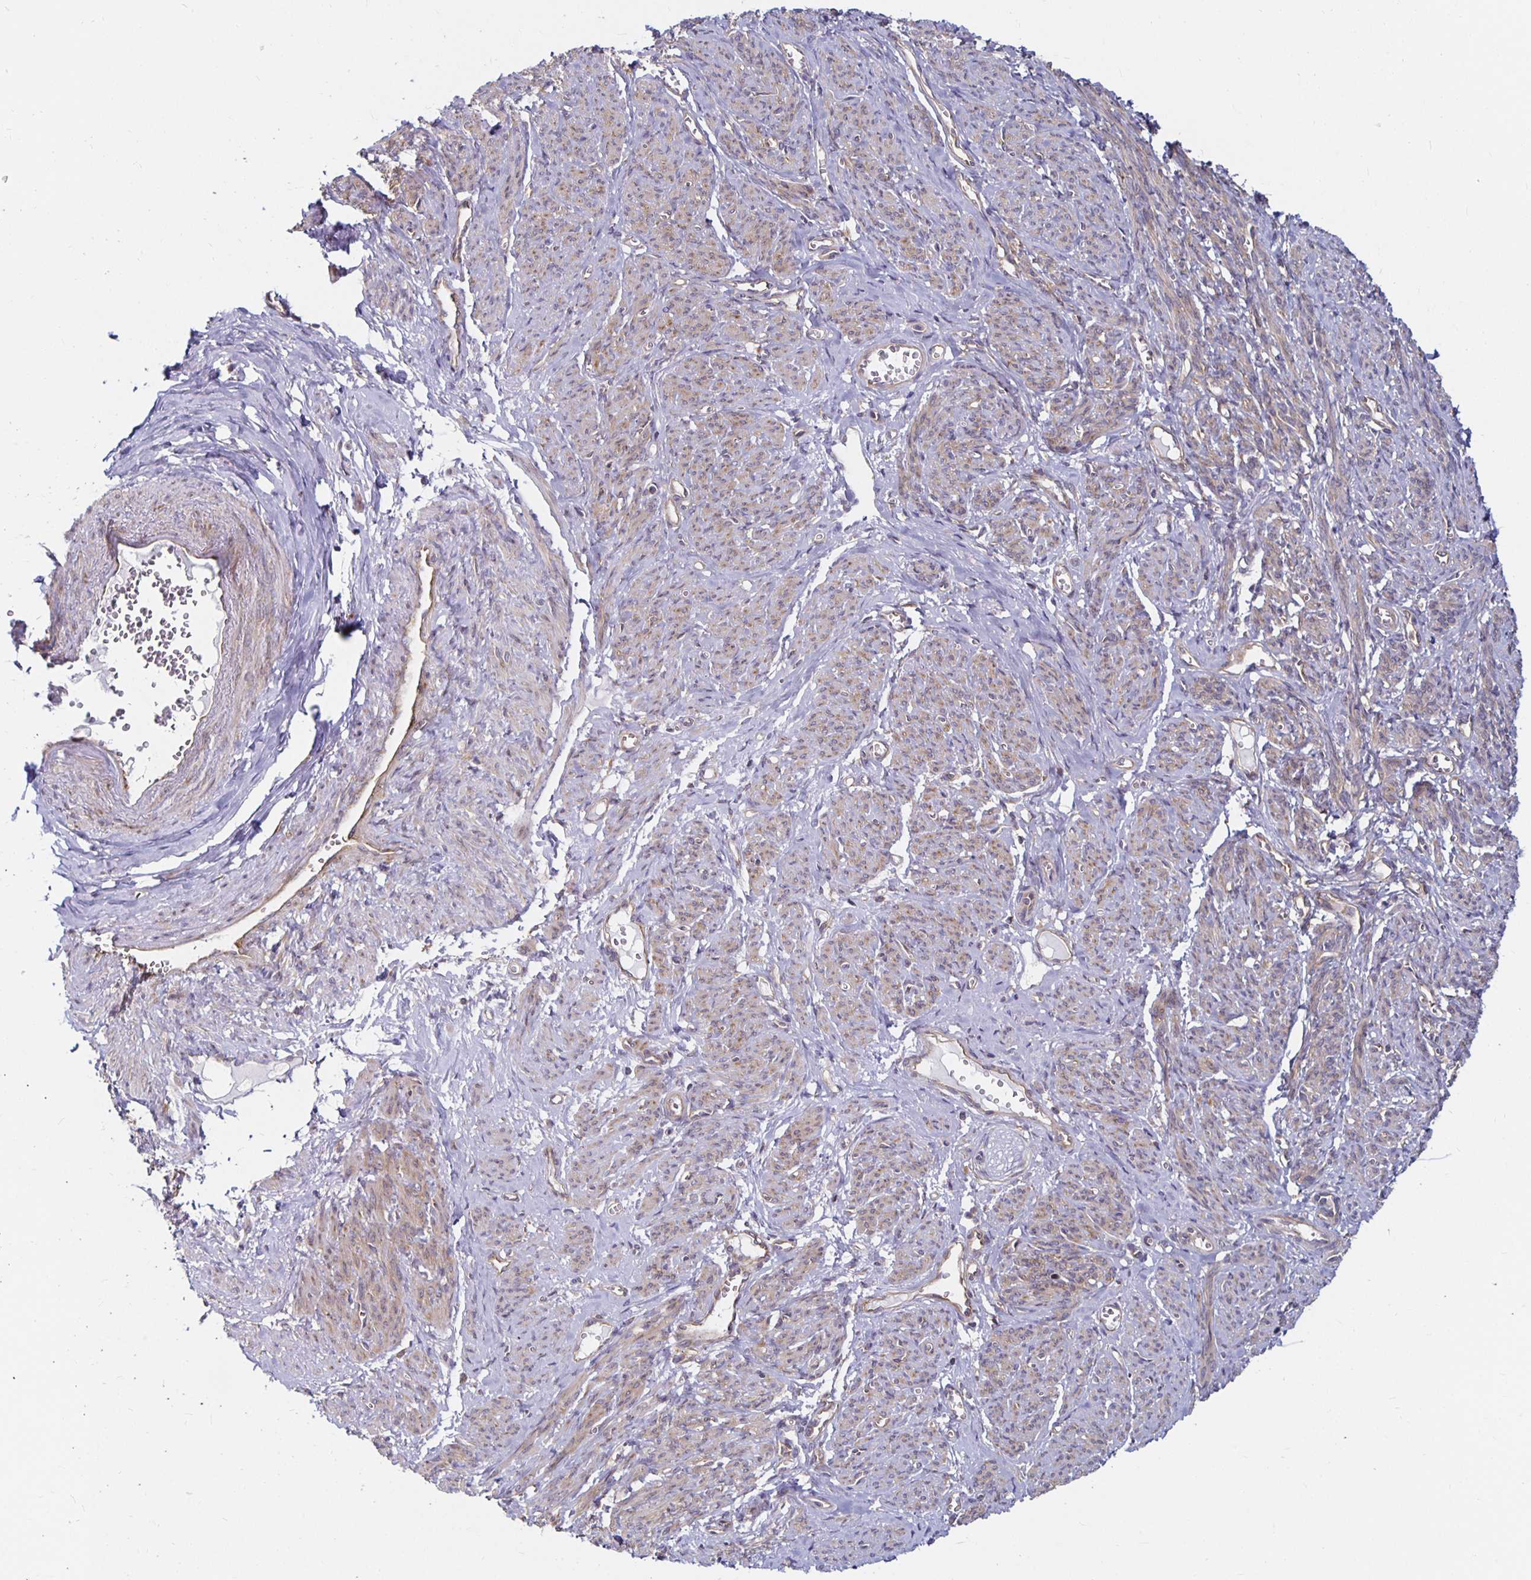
{"staining": {"intensity": "moderate", "quantity": "25%-75%", "location": "cytoplasmic/membranous,nuclear"}, "tissue": "smooth muscle", "cell_type": "Smooth muscle cells", "image_type": "normal", "snomed": [{"axis": "morphology", "description": "Normal tissue, NOS"}, {"axis": "topography", "description": "Smooth muscle"}], "caption": "Normal smooth muscle demonstrates moderate cytoplasmic/membranous,nuclear expression in about 25%-75% of smooth muscle cells, visualized by immunohistochemistry. The protein of interest is shown in brown color, while the nuclei are stained blue.", "gene": "PDAP1", "patient": {"sex": "female", "age": 65}}